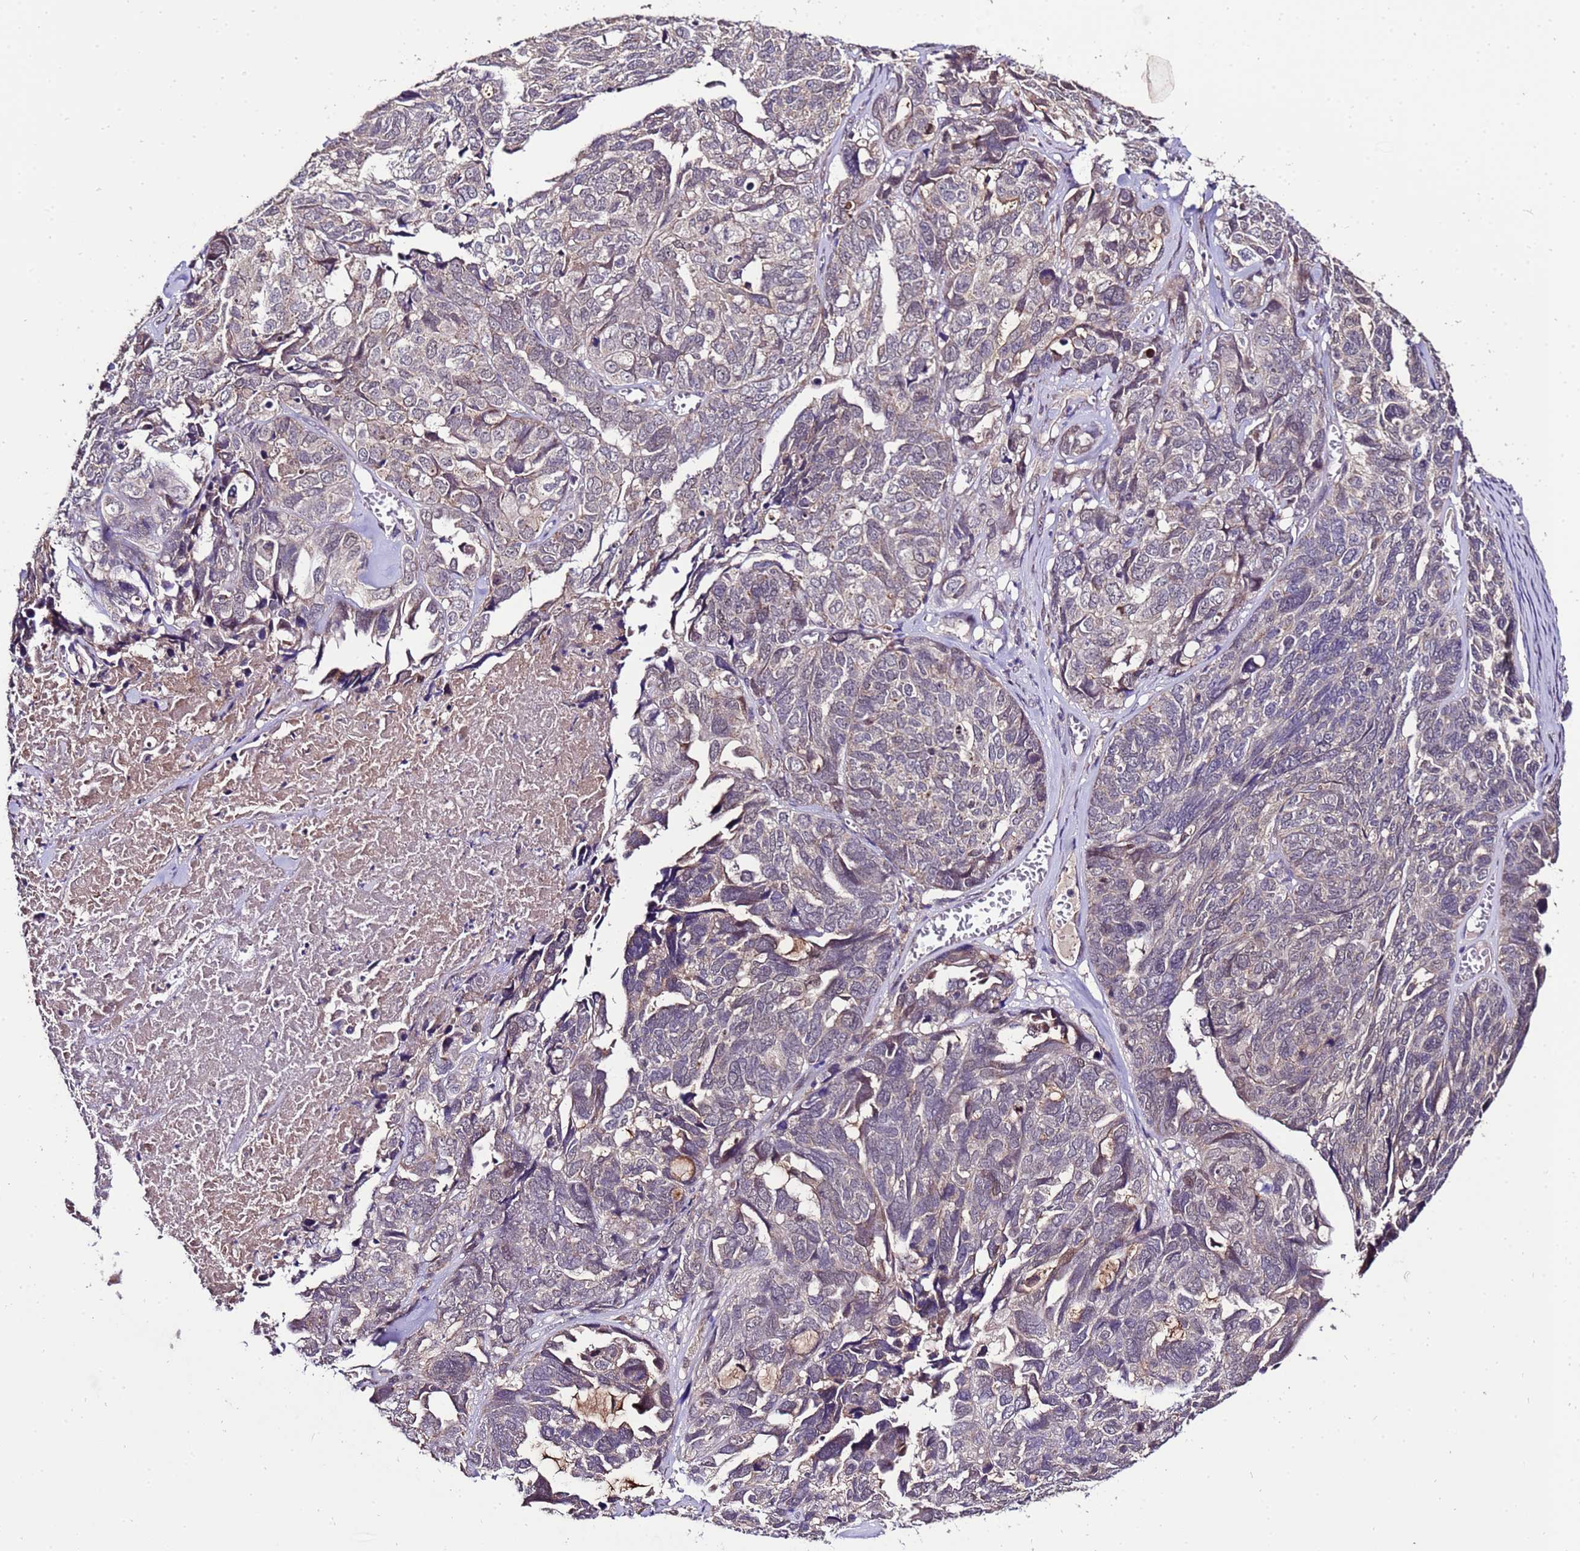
{"staining": {"intensity": "weak", "quantity": "<25%", "location": "cytoplasmic/membranous"}, "tissue": "ovarian cancer", "cell_type": "Tumor cells", "image_type": "cancer", "snomed": [{"axis": "morphology", "description": "Cystadenocarcinoma, serous, NOS"}, {"axis": "topography", "description": "Ovary"}], "caption": "An immunohistochemistry (IHC) image of ovarian serous cystadenocarcinoma is shown. There is no staining in tumor cells of ovarian serous cystadenocarcinoma.", "gene": "ZNF329", "patient": {"sex": "female", "age": 79}}